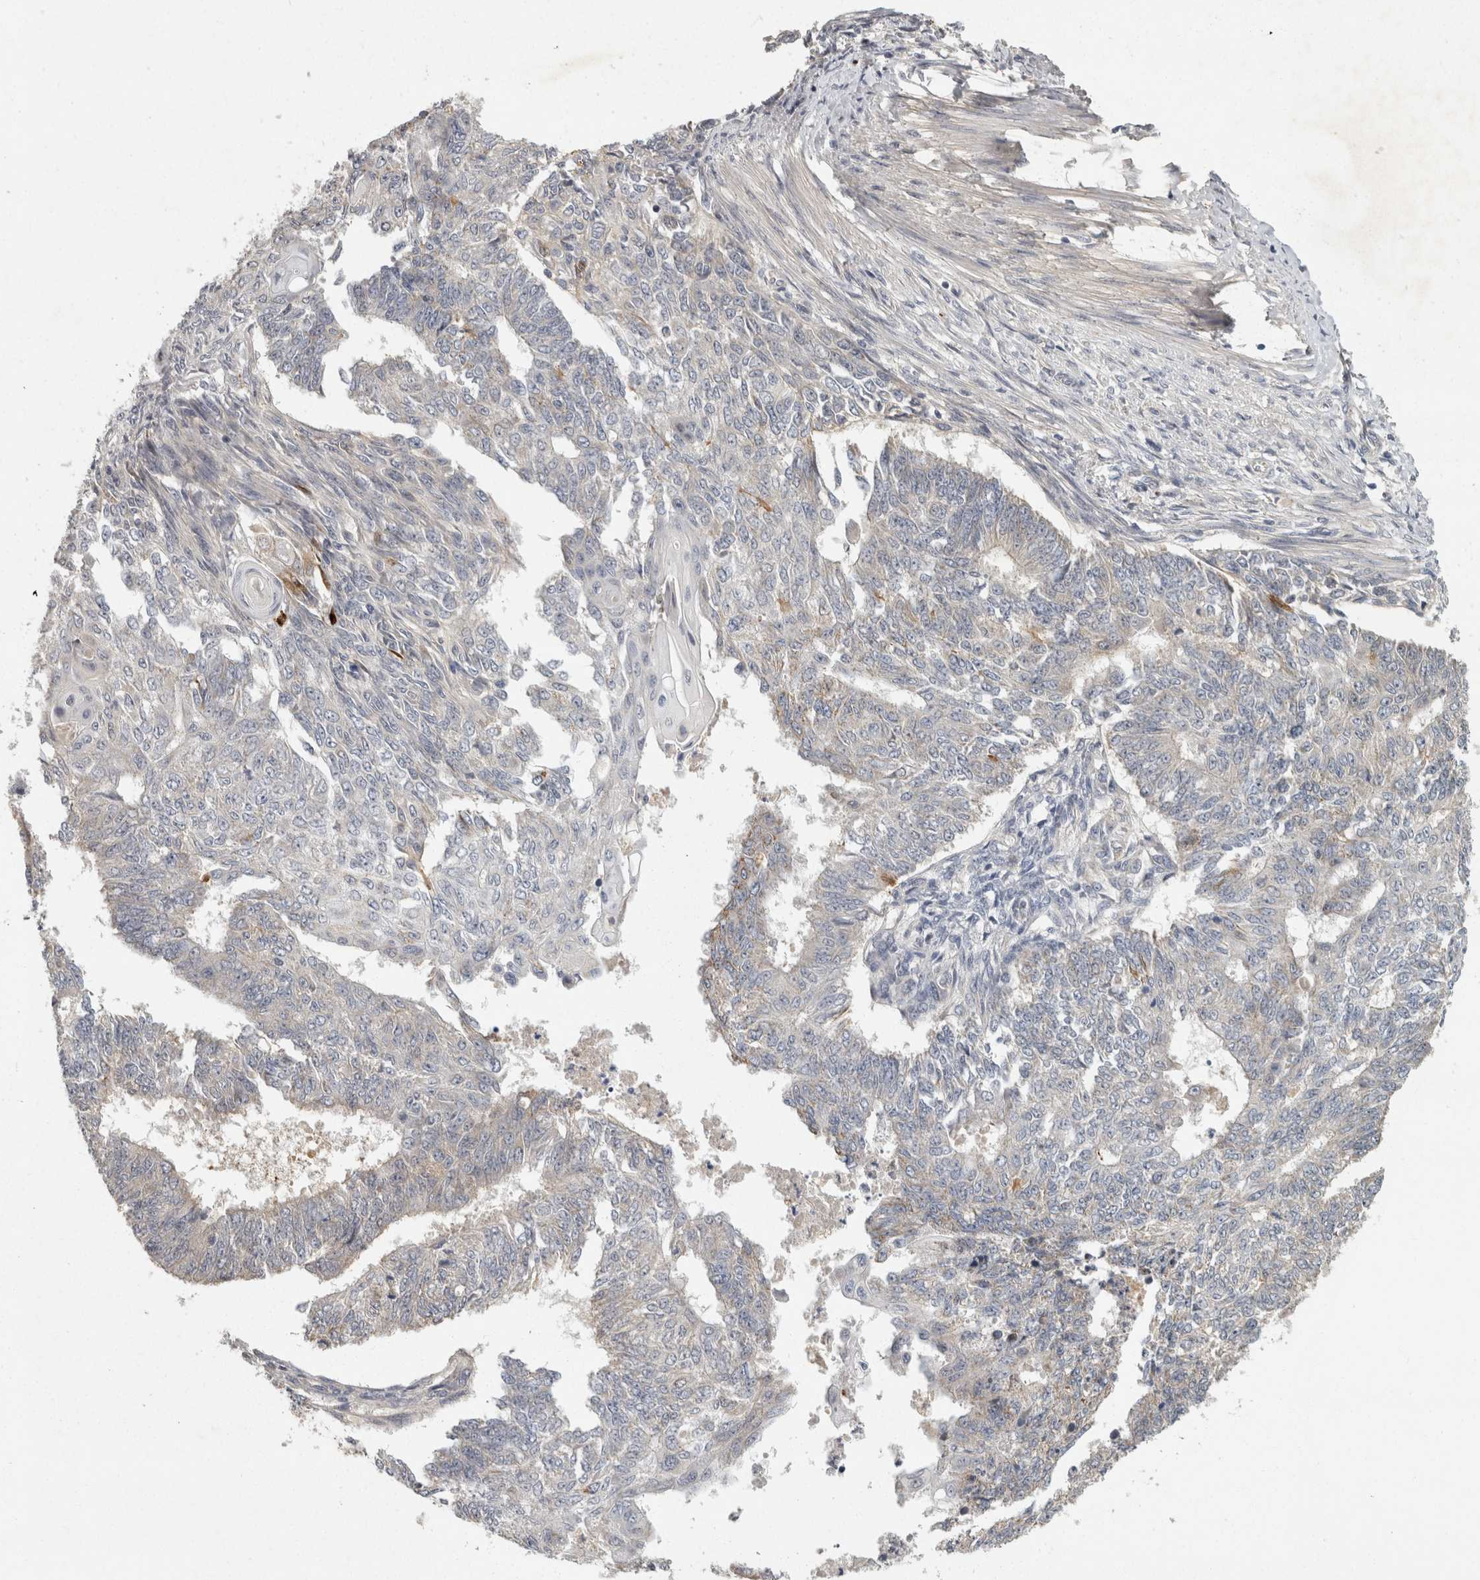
{"staining": {"intensity": "negative", "quantity": "none", "location": "none"}, "tissue": "endometrial cancer", "cell_type": "Tumor cells", "image_type": "cancer", "snomed": [{"axis": "morphology", "description": "Adenocarcinoma, NOS"}, {"axis": "topography", "description": "Endometrium"}], "caption": "Tumor cells are negative for brown protein staining in adenocarcinoma (endometrial).", "gene": "ACAT2", "patient": {"sex": "female", "age": 32}}